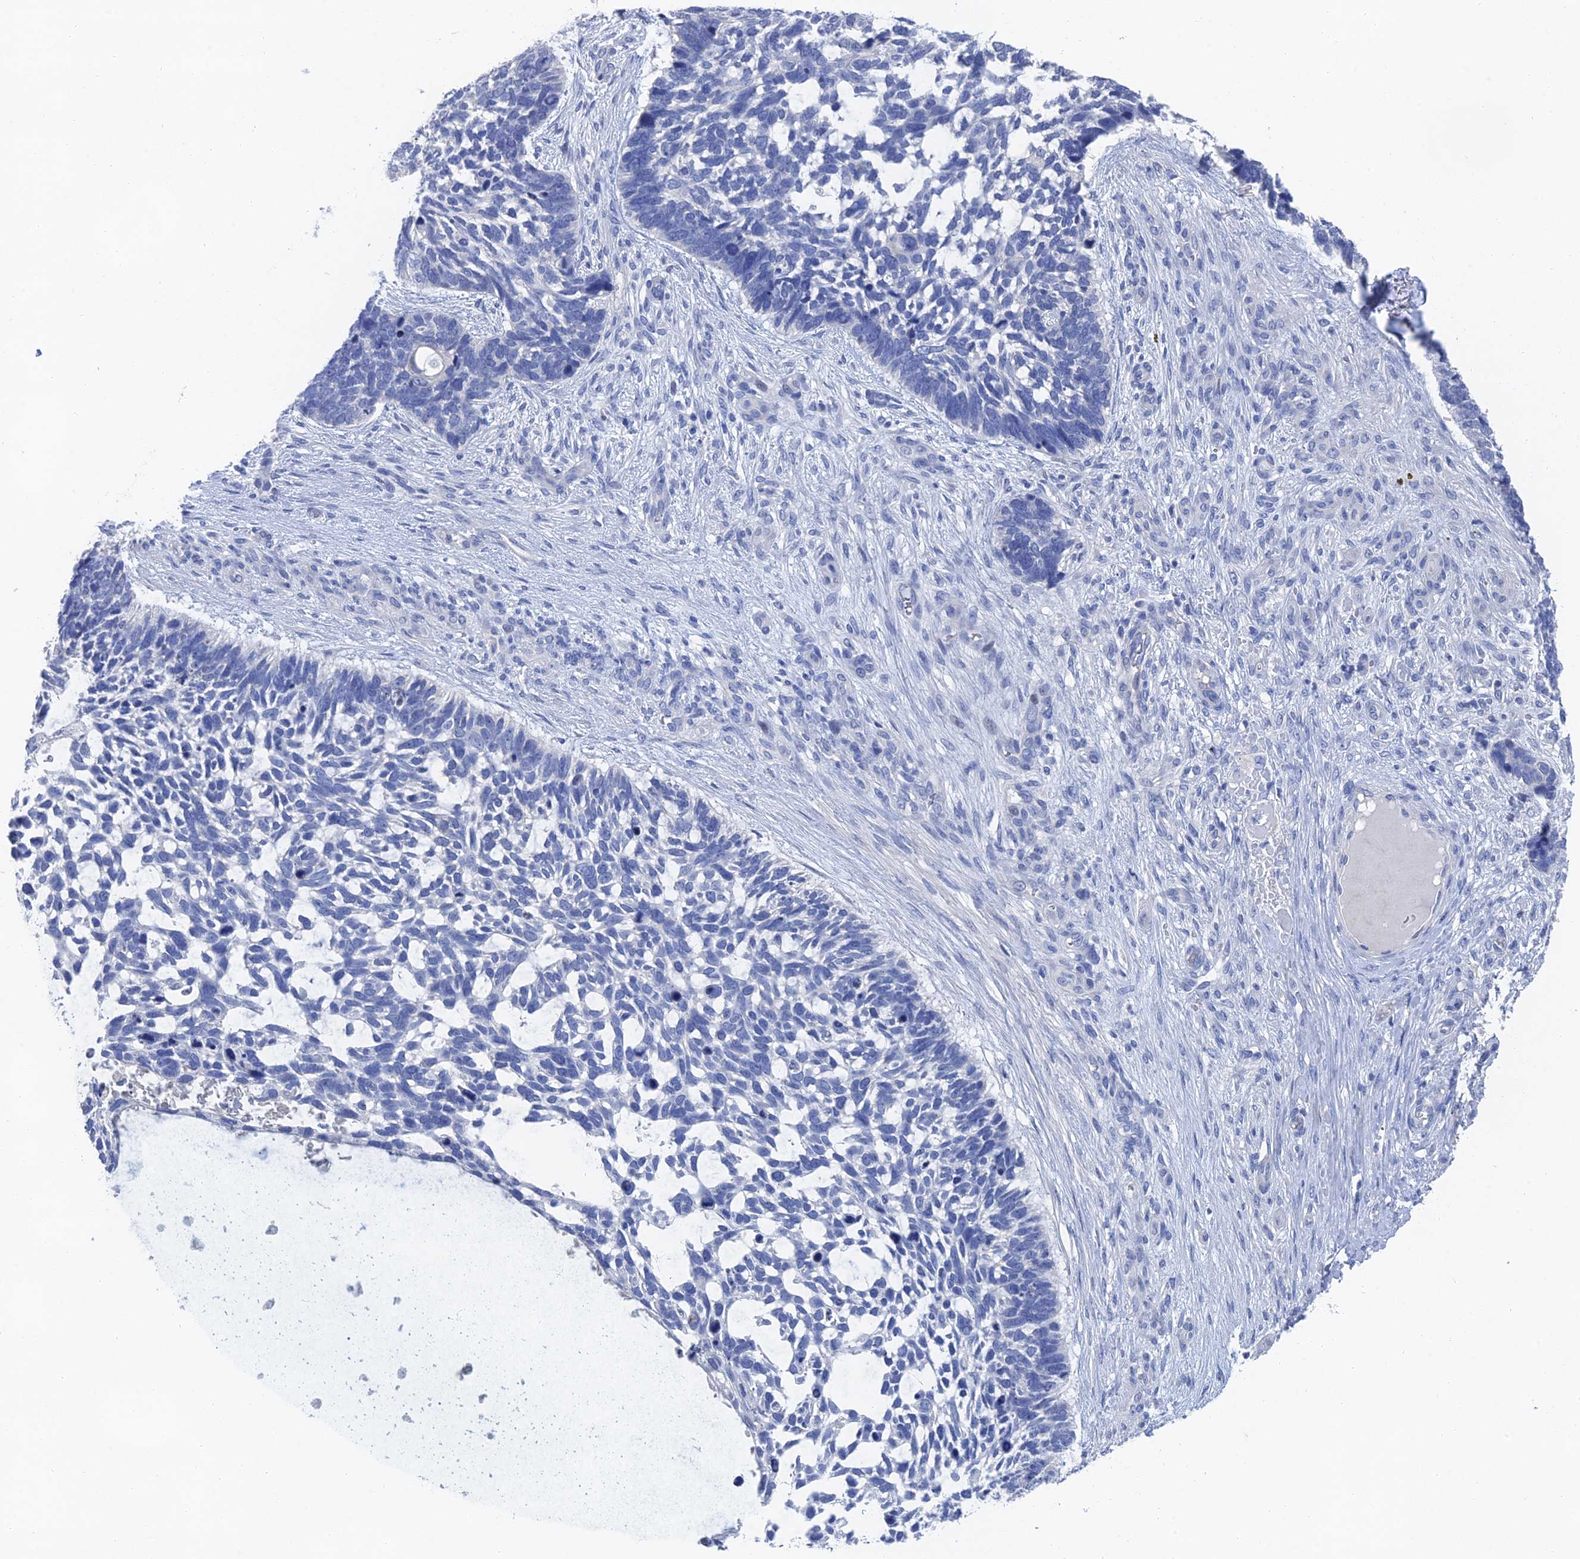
{"staining": {"intensity": "negative", "quantity": "none", "location": "none"}, "tissue": "skin cancer", "cell_type": "Tumor cells", "image_type": "cancer", "snomed": [{"axis": "morphology", "description": "Basal cell carcinoma"}, {"axis": "topography", "description": "Skin"}], "caption": "High power microscopy micrograph of an IHC photomicrograph of skin cancer (basal cell carcinoma), revealing no significant expression in tumor cells. Brightfield microscopy of immunohistochemistry (IHC) stained with DAB (brown) and hematoxylin (blue), captured at high magnification.", "gene": "GFAP", "patient": {"sex": "male", "age": 88}}